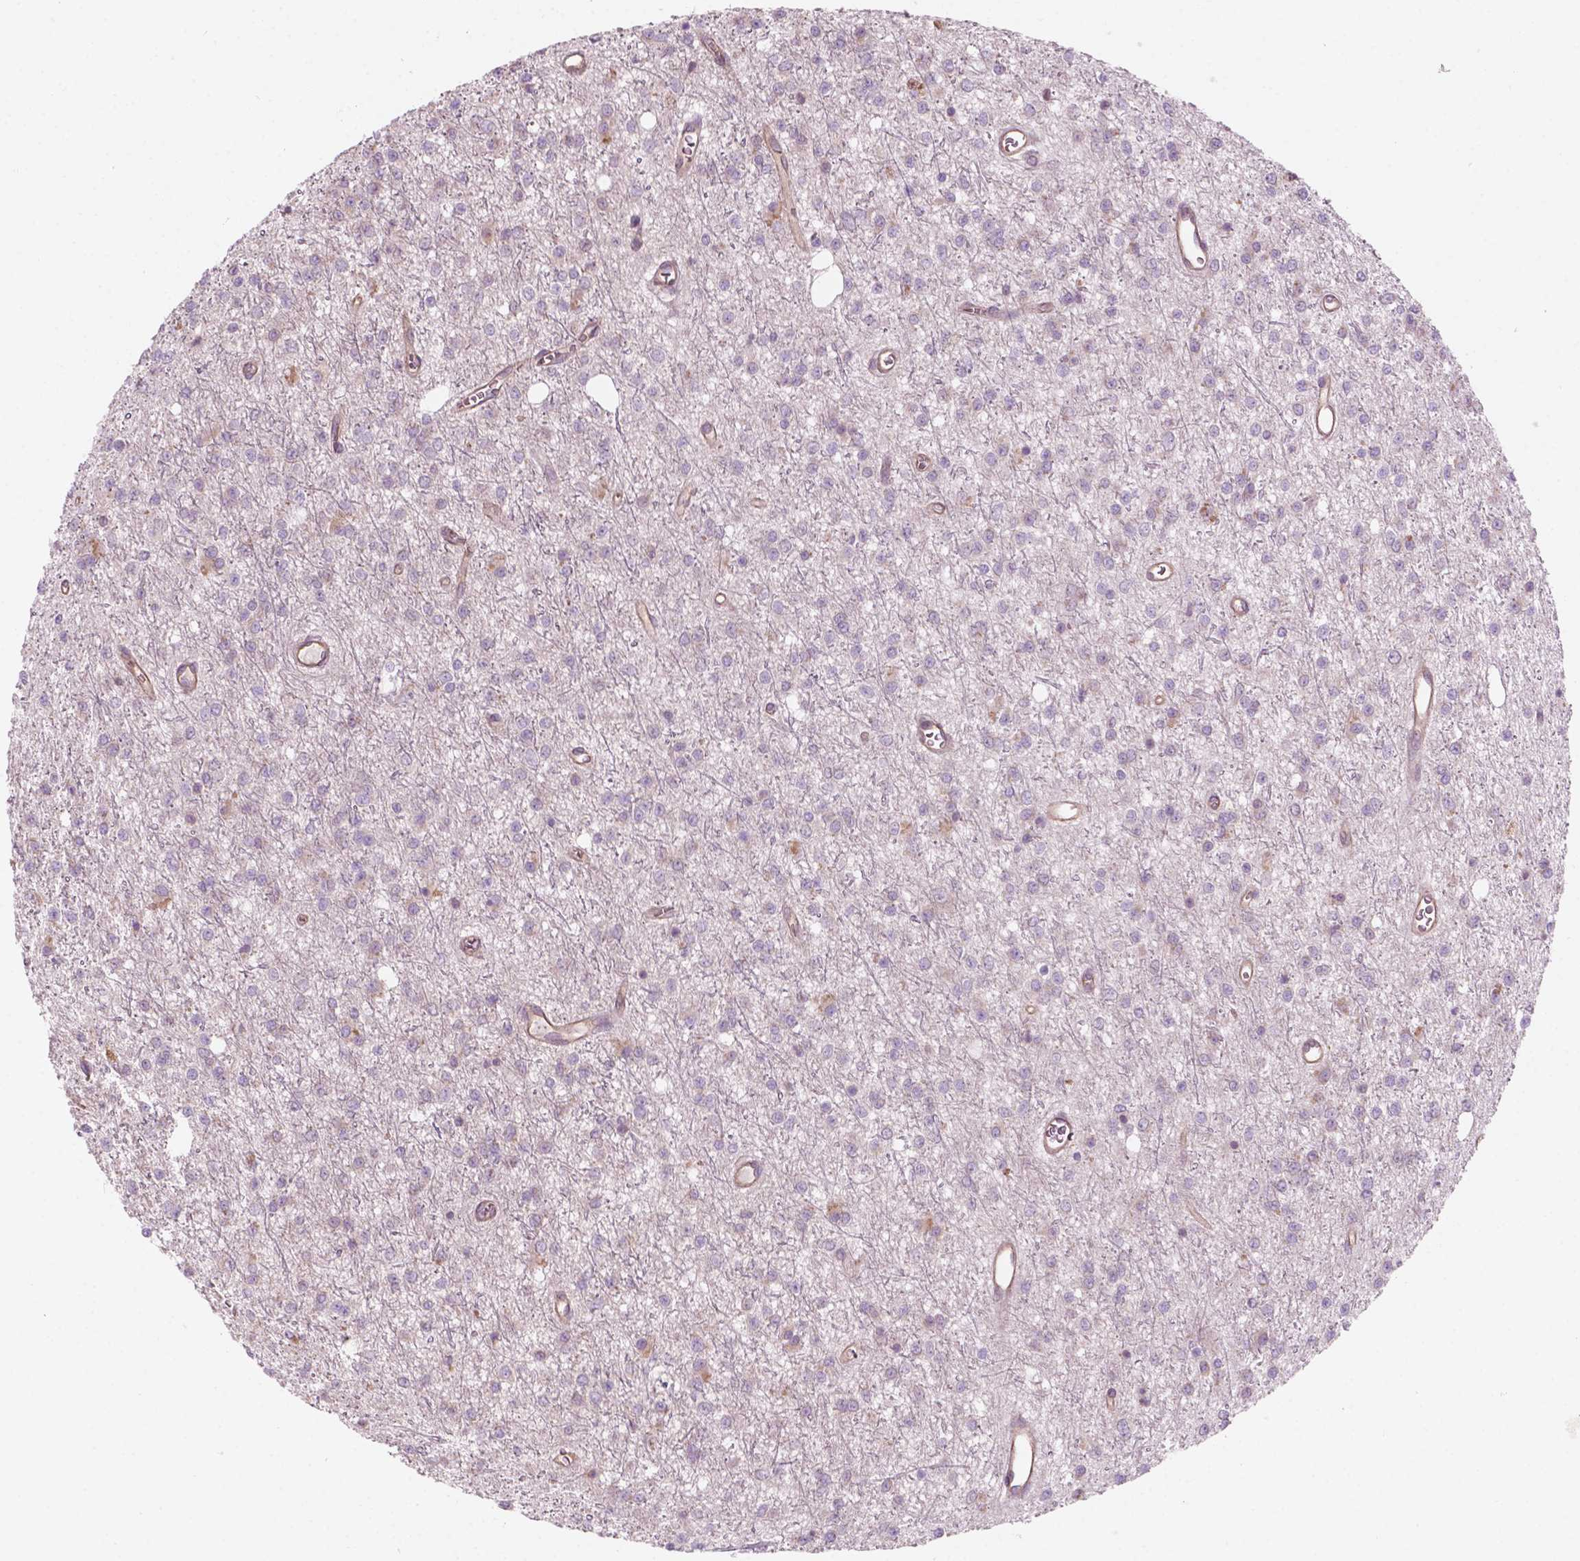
{"staining": {"intensity": "negative", "quantity": "none", "location": "none"}, "tissue": "glioma", "cell_type": "Tumor cells", "image_type": "cancer", "snomed": [{"axis": "morphology", "description": "Glioma, malignant, Low grade"}, {"axis": "topography", "description": "Brain"}], "caption": "Protein analysis of glioma exhibits no significant expression in tumor cells.", "gene": "SURF4", "patient": {"sex": "female", "age": 45}}